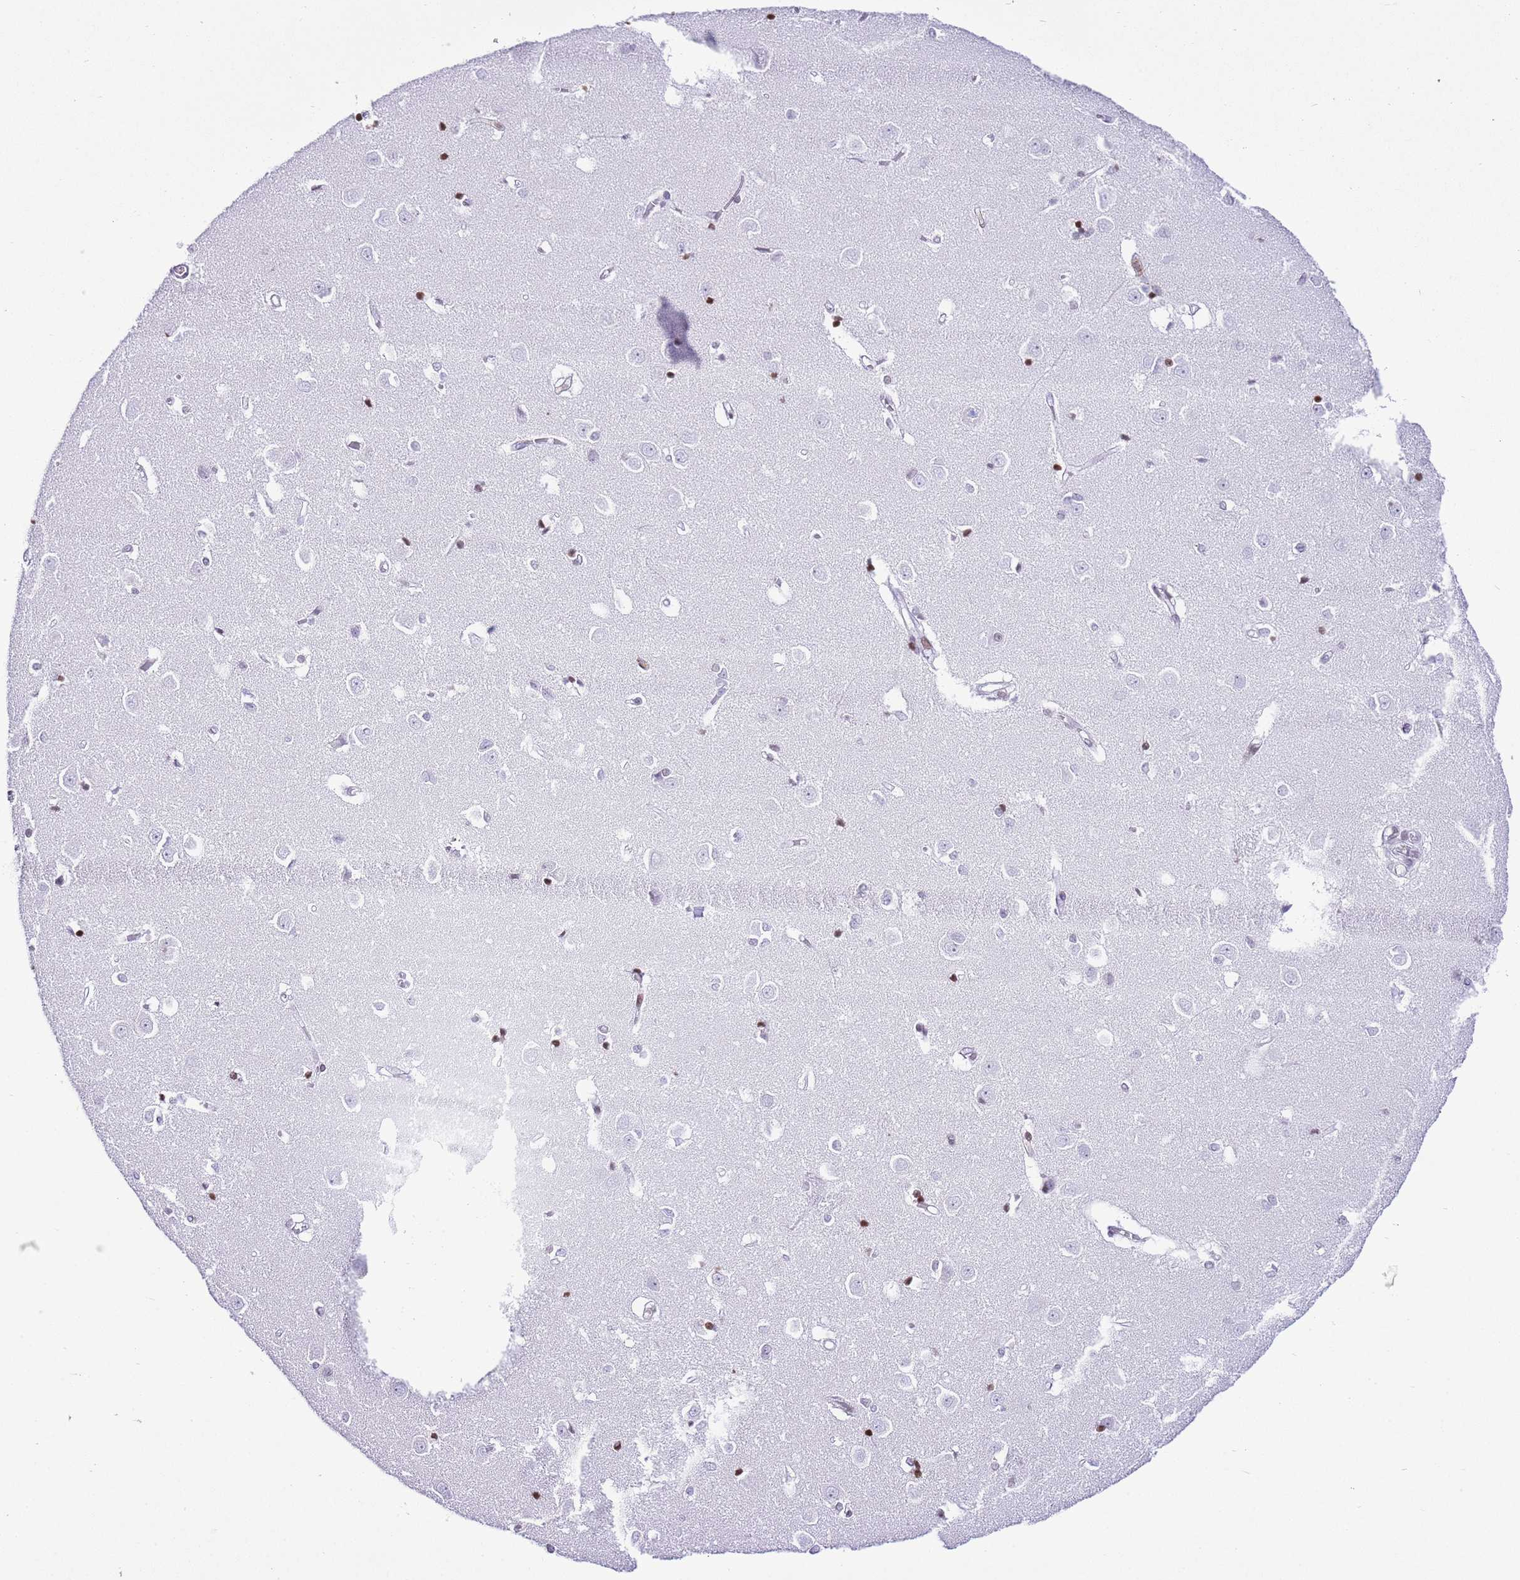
{"staining": {"intensity": "negative", "quantity": "none", "location": "none"}, "tissue": "caudate", "cell_type": "Glial cells", "image_type": "normal", "snomed": [{"axis": "morphology", "description": "Normal tissue, NOS"}, {"axis": "topography", "description": "Lateral ventricle wall"}], "caption": "Immunohistochemical staining of benign caudate displays no significant staining in glial cells.", "gene": "PRR15", "patient": {"sex": "male", "age": 37}}